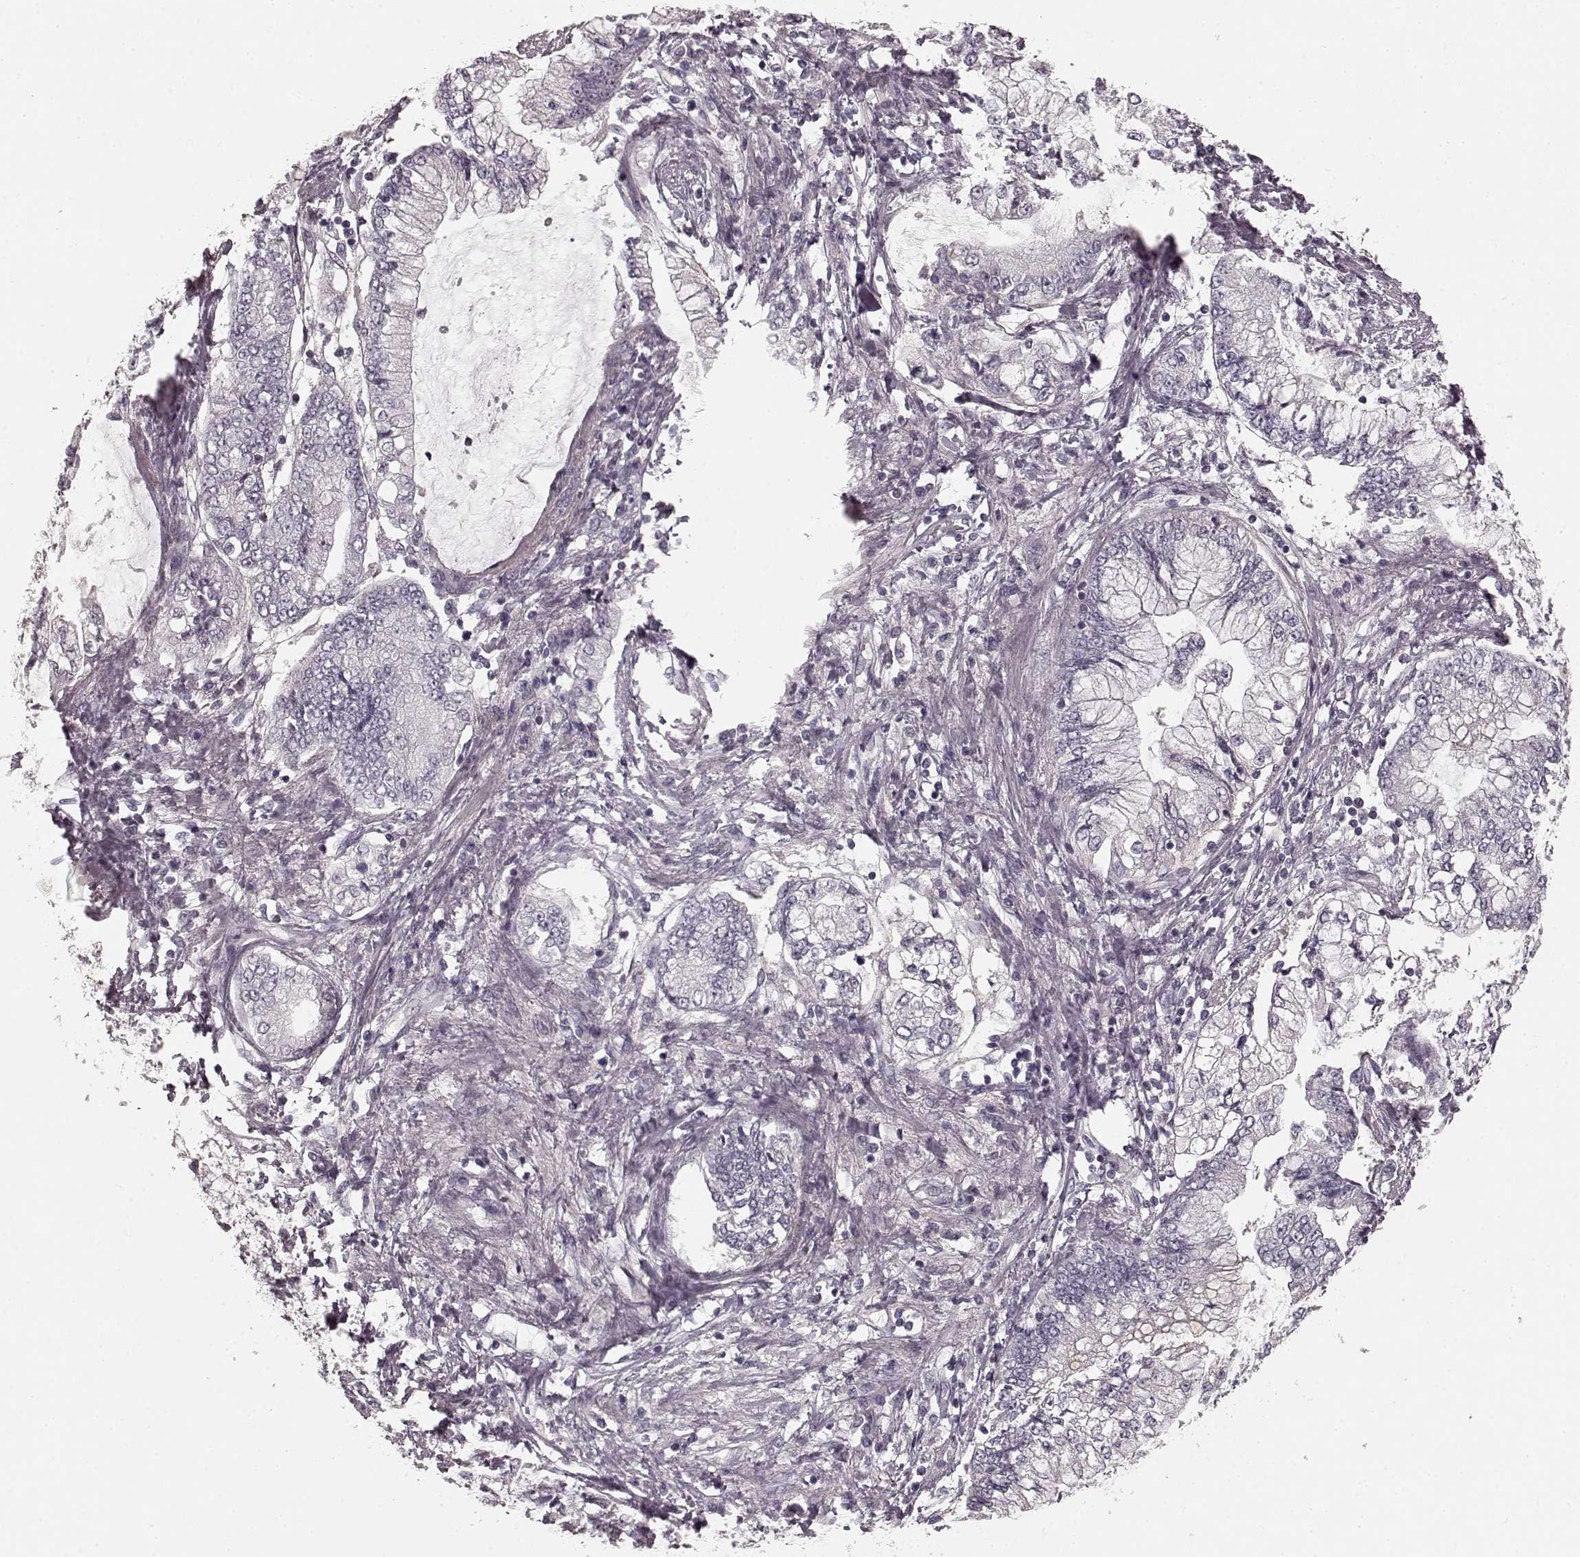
{"staining": {"intensity": "negative", "quantity": "none", "location": "none"}, "tissue": "stomach cancer", "cell_type": "Tumor cells", "image_type": "cancer", "snomed": [{"axis": "morphology", "description": "Adenocarcinoma, NOS"}, {"axis": "topography", "description": "Stomach, upper"}], "caption": "Photomicrograph shows no significant protein positivity in tumor cells of stomach adenocarcinoma.", "gene": "PRKCE", "patient": {"sex": "female", "age": 74}}